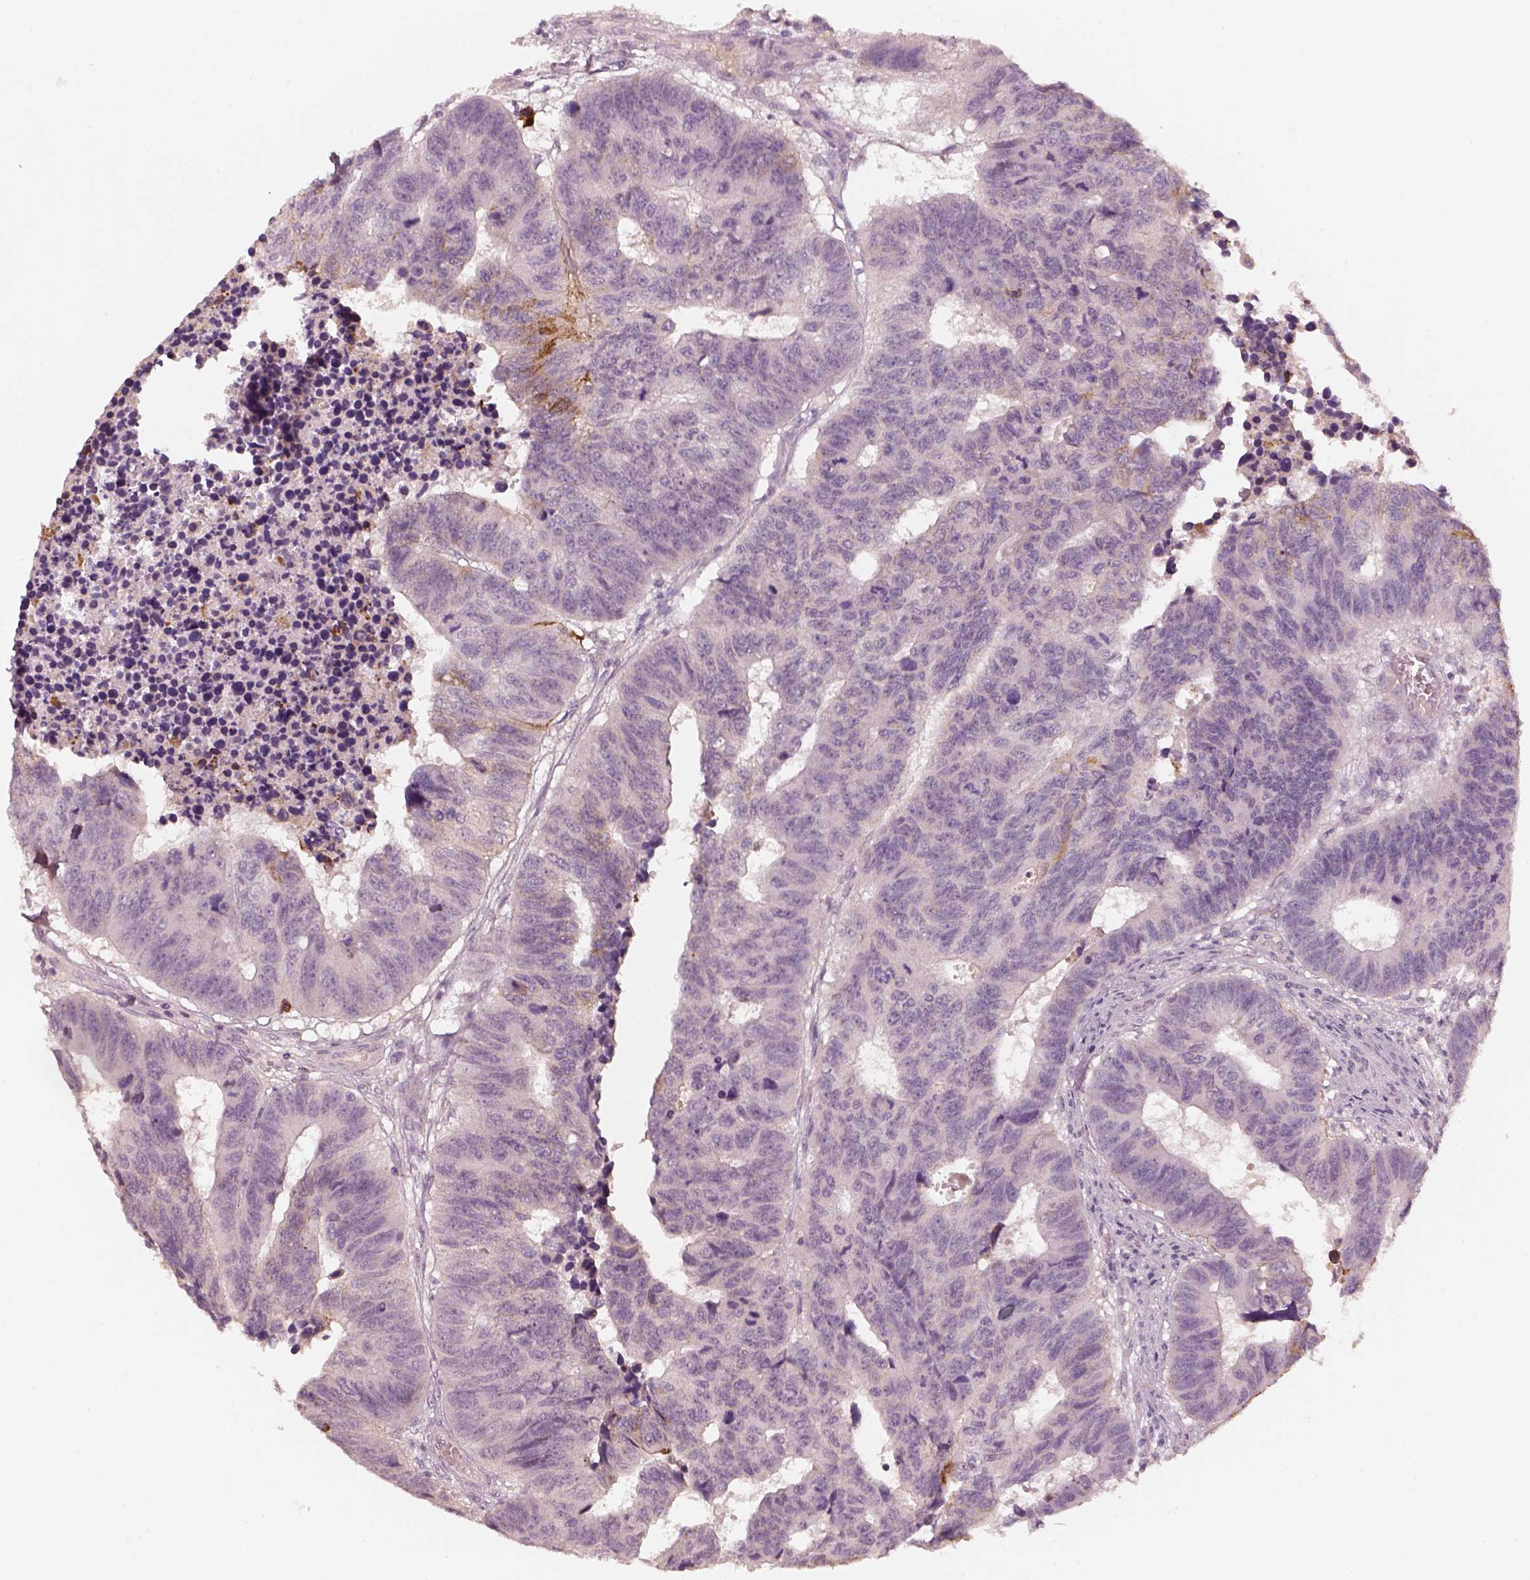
{"staining": {"intensity": "weak", "quantity": "<25%", "location": "cytoplasmic/membranous"}, "tissue": "colorectal cancer", "cell_type": "Tumor cells", "image_type": "cancer", "snomed": [{"axis": "morphology", "description": "Adenocarcinoma, NOS"}, {"axis": "topography", "description": "Rectum"}], "caption": "Histopathology image shows no significant protein positivity in tumor cells of adenocarcinoma (colorectal).", "gene": "LAMC2", "patient": {"sex": "female", "age": 85}}